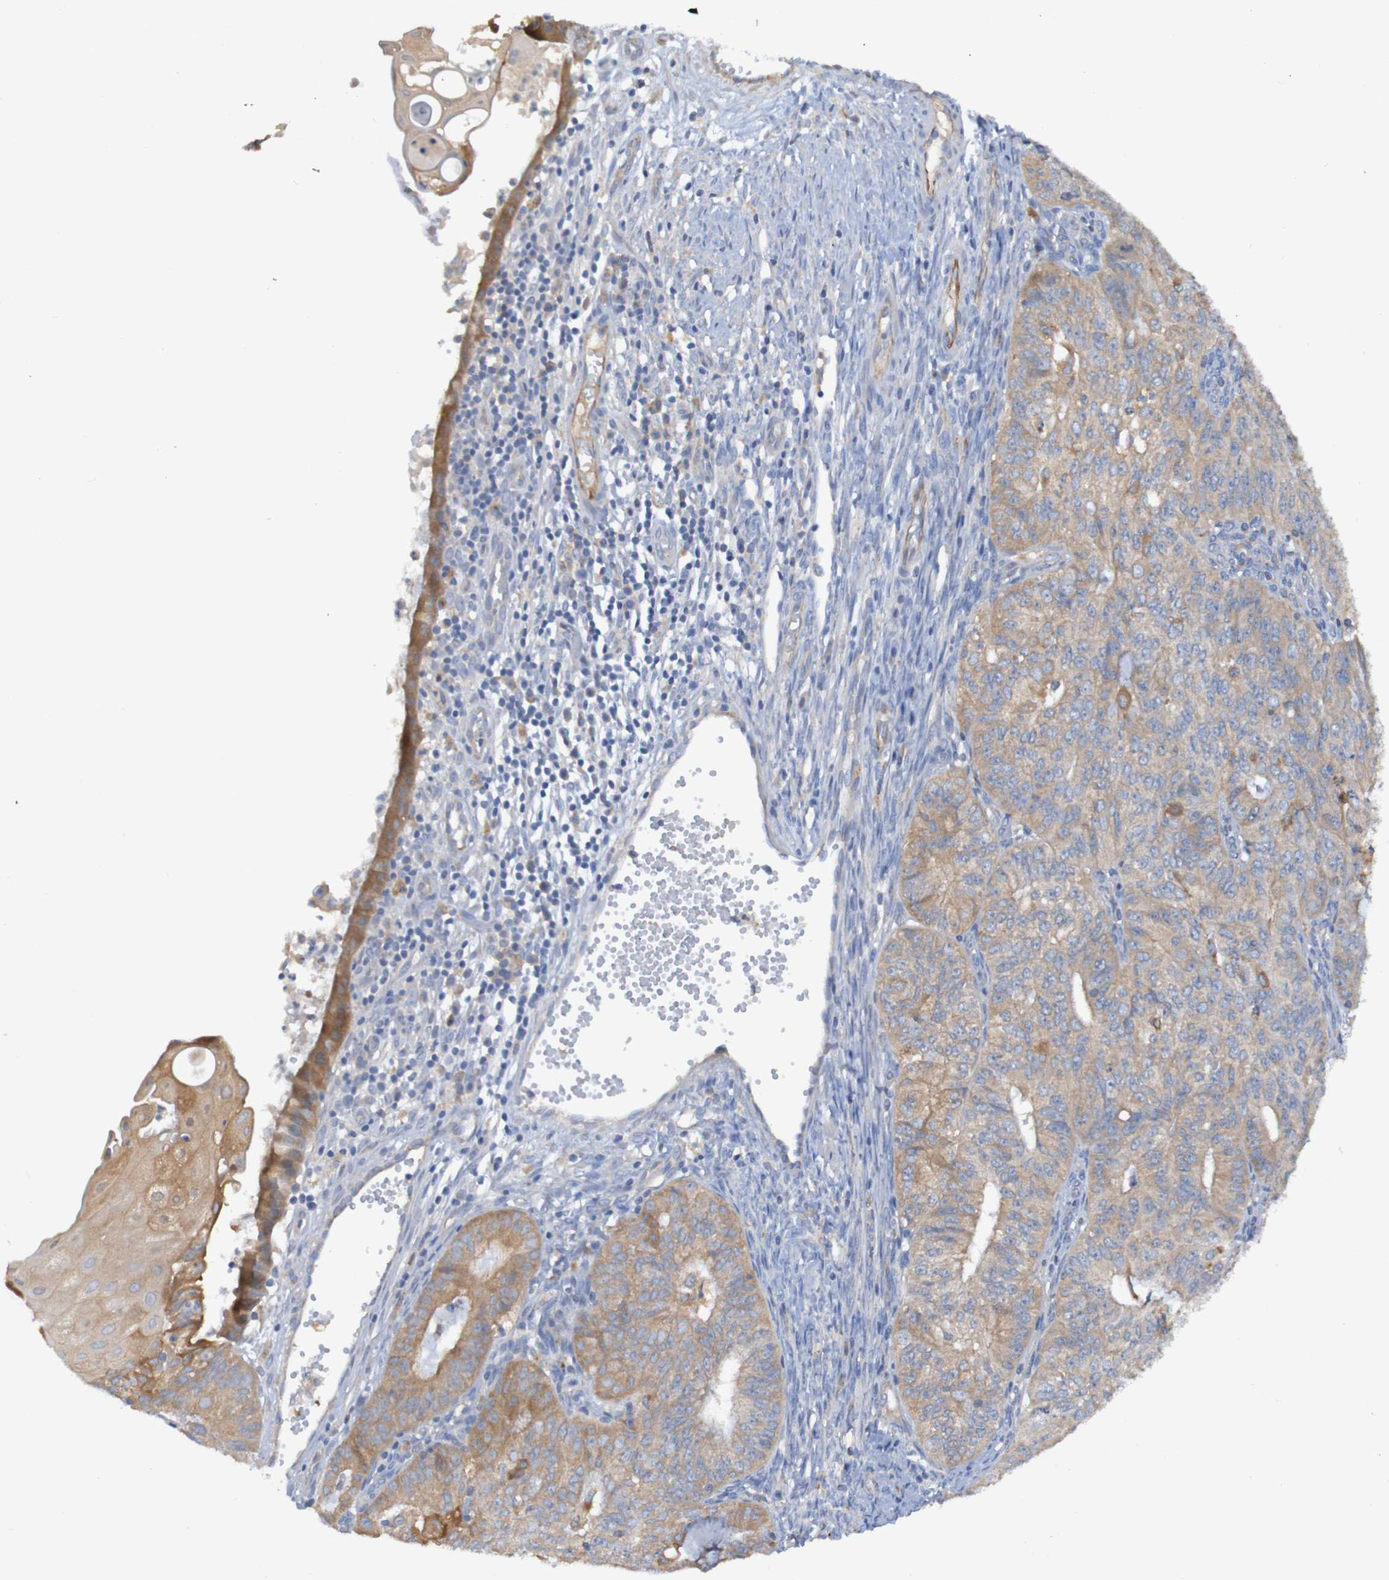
{"staining": {"intensity": "moderate", "quantity": ">75%", "location": "cytoplasmic/membranous"}, "tissue": "endometrial cancer", "cell_type": "Tumor cells", "image_type": "cancer", "snomed": [{"axis": "morphology", "description": "Adenocarcinoma, NOS"}, {"axis": "topography", "description": "Endometrium"}], "caption": "Moderate cytoplasmic/membranous positivity is appreciated in approximately >75% of tumor cells in adenocarcinoma (endometrial).", "gene": "ARHGEF16", "patient": {"sex": "female", "age": 32}}